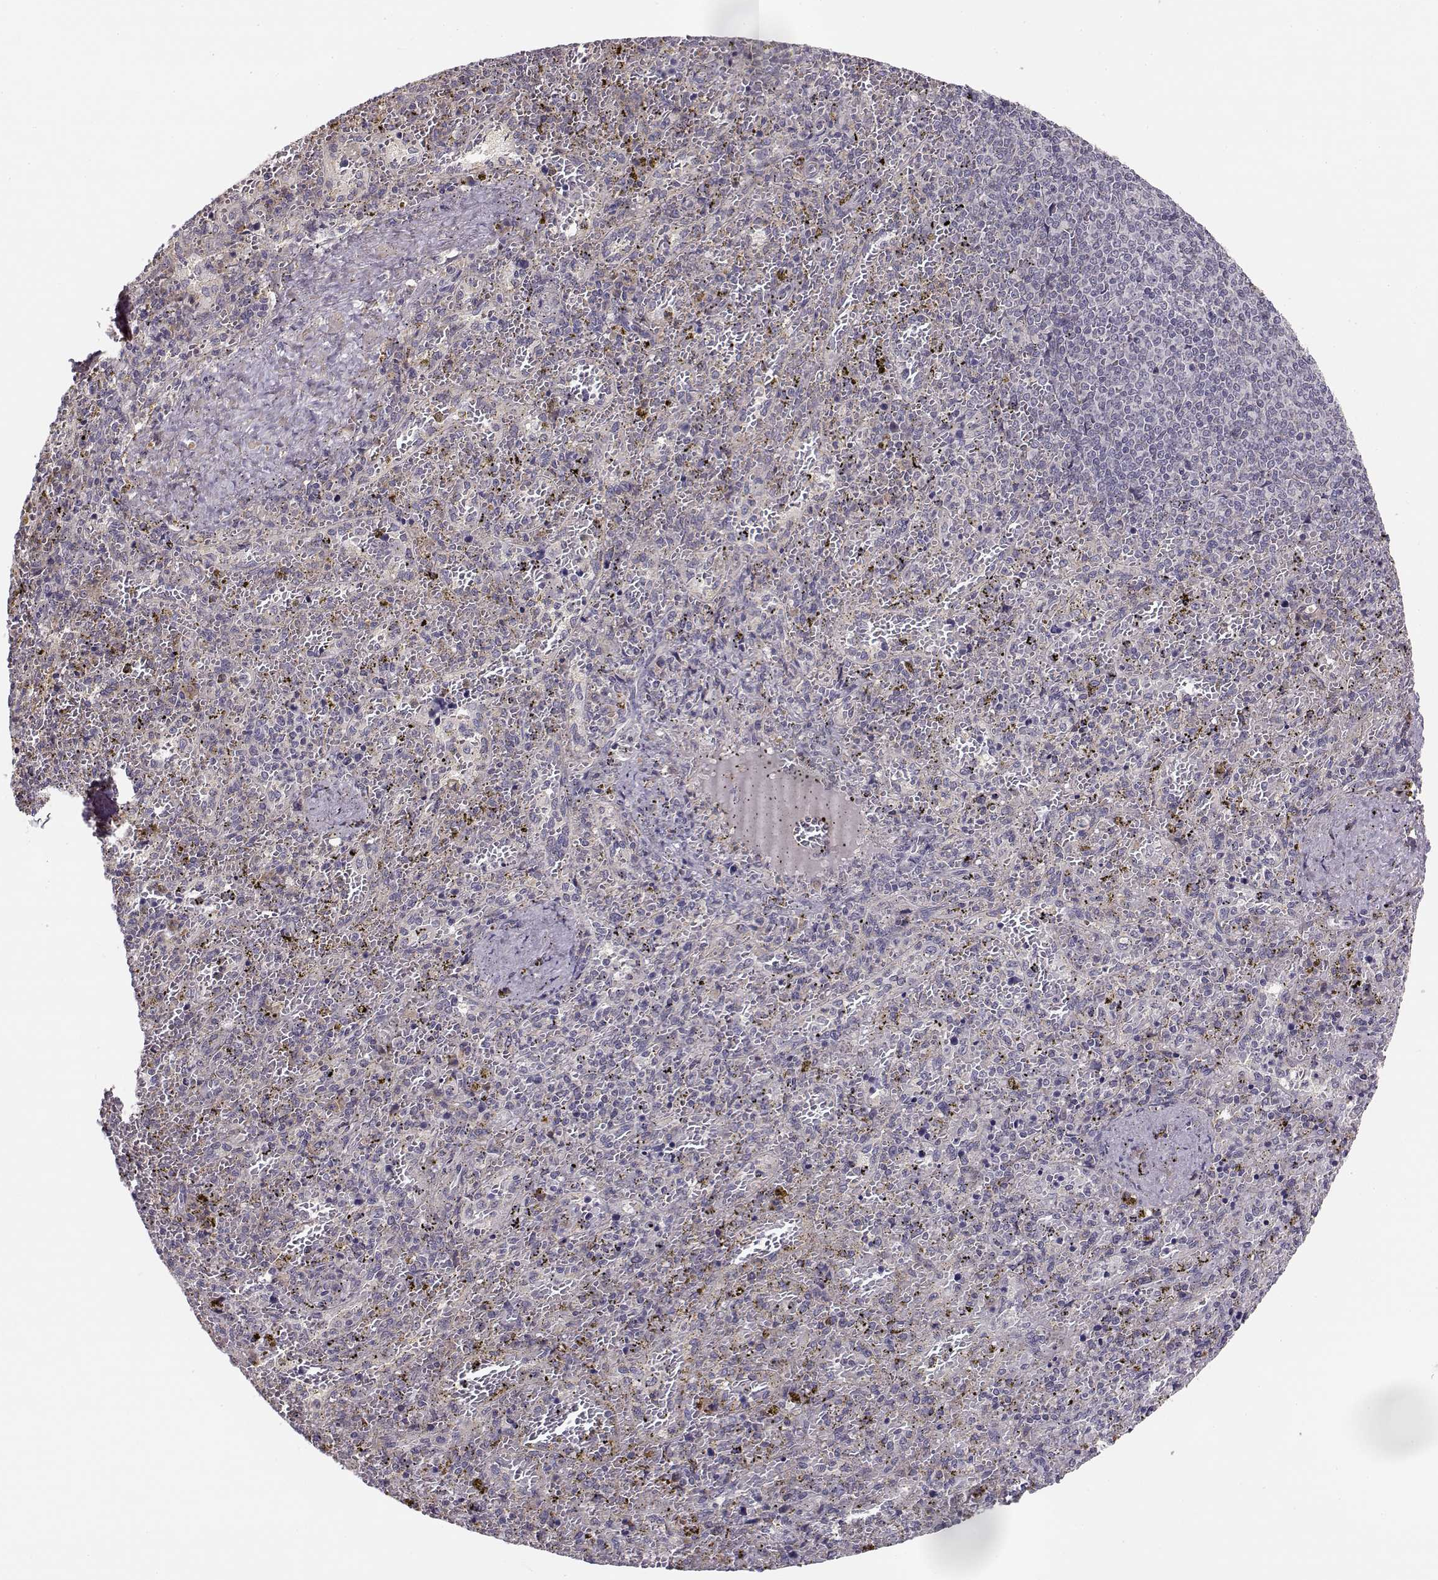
{"staining": {"intensity": "negative", "quantity": "none", "location": "none"}, "tissue": "spleen", "cell_type": "Cells in red pulp", "image_type": "normal", "snomed": [{"axis": "morphology", "description": "Normal tissue, NOS"}, {"axis": "topography", "description": "Spleen"}], "caption": "Immunohistochemistry of normal human spleen exhibits no expression in cells in red pulp. The staining is performed using DAB (3,3'-diaminobenzidine) brown chromogen with nuclei counter-stained in using hematoxylin.", "gene": "ENTPD8", "patient": {"sex": "female", "age": 50}}